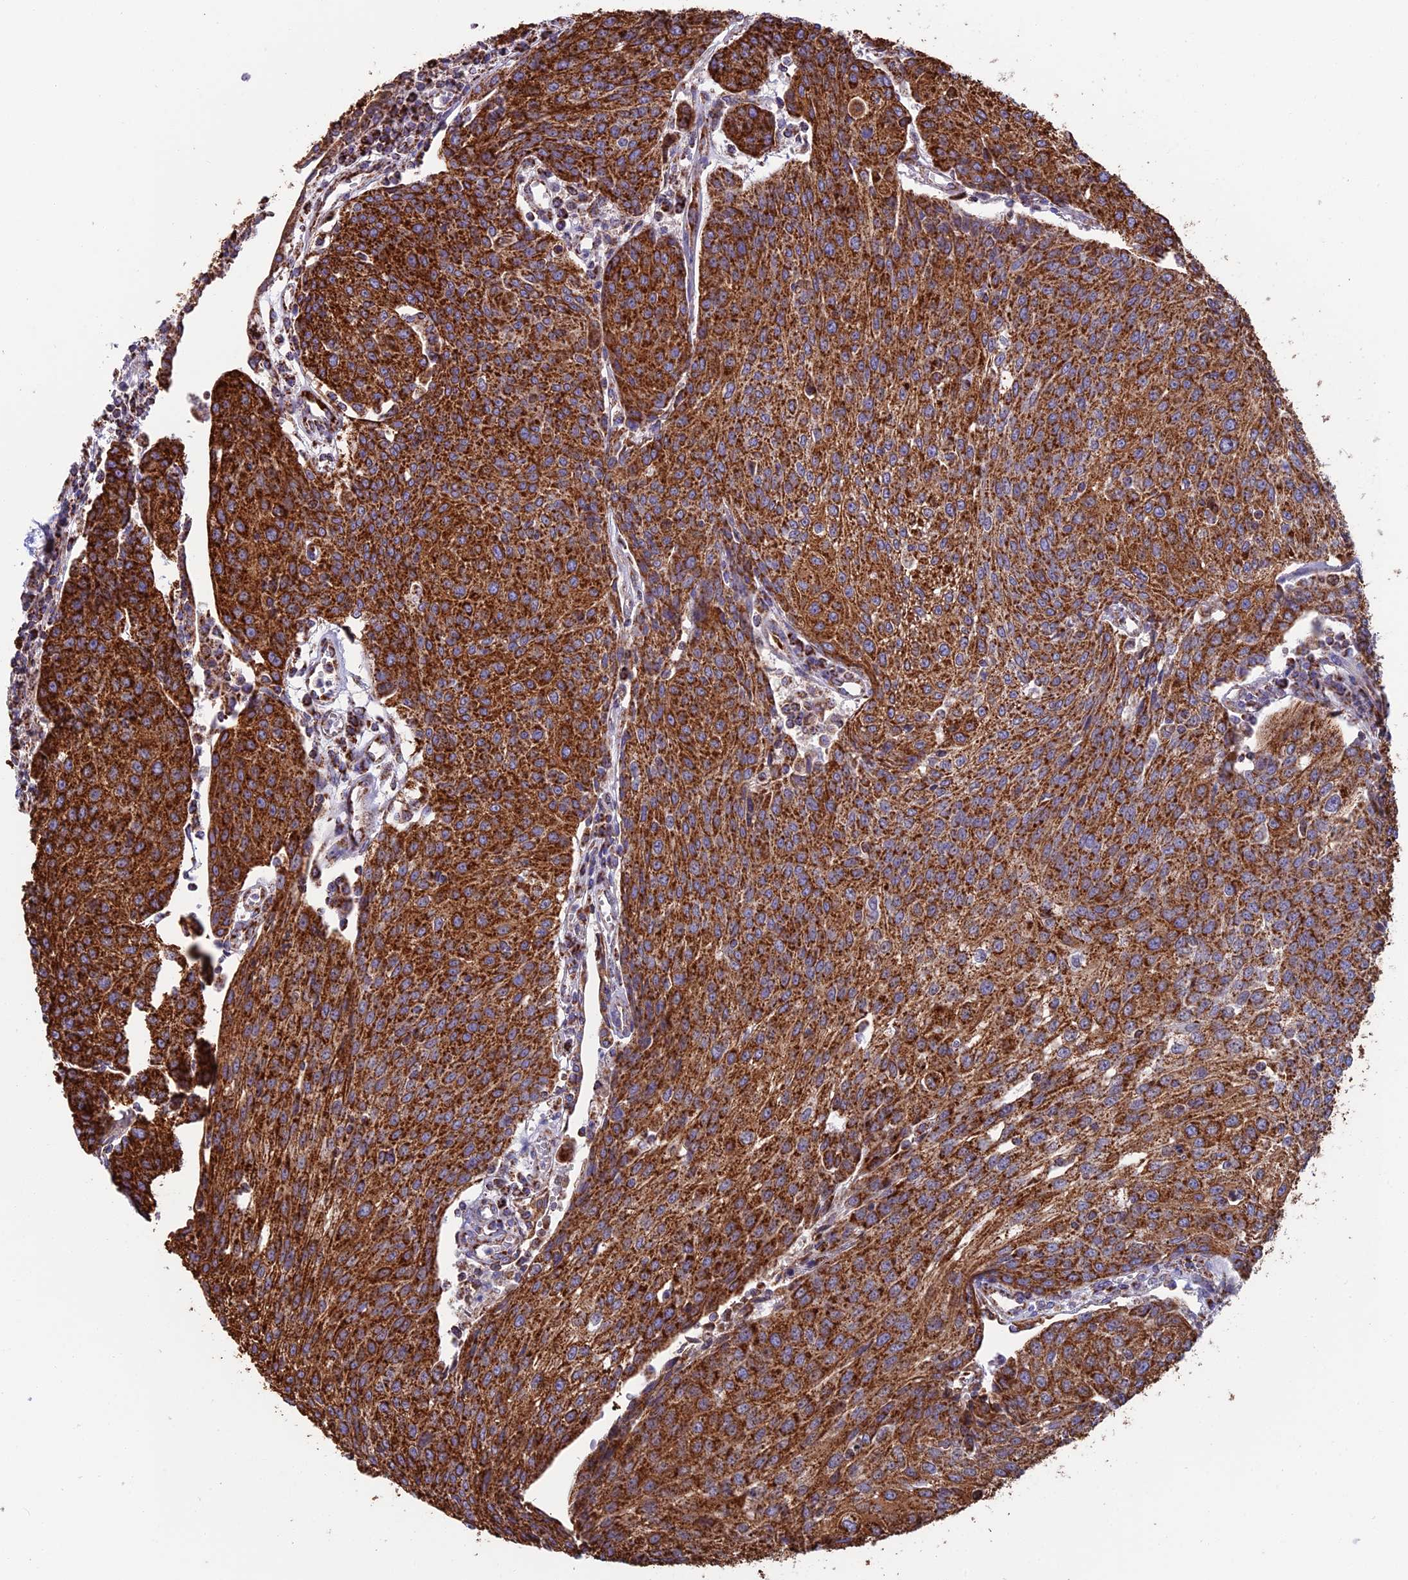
{"staining": {"intensity": "strong", "quantity": ">75%", "location": "cytoplasmic/membranous"}, "tissue": "urothelial cancer", "cell_type": "Tumor cells", "image_type": "cancer", "snomed": [{"axis": "morphology", "description": "Urothelial carcinoma, High grade"}, {"axis": "topography", "description": "Urinary bladder"}], "caption": "There is high levels of strong cytoplasmic/membranous expression in tumor cells of urothelial cancer, as demonstrated by immunohistochemical staining (brown color).", "gene": "CS", "patient": {"sex": "female", "age": 85}}